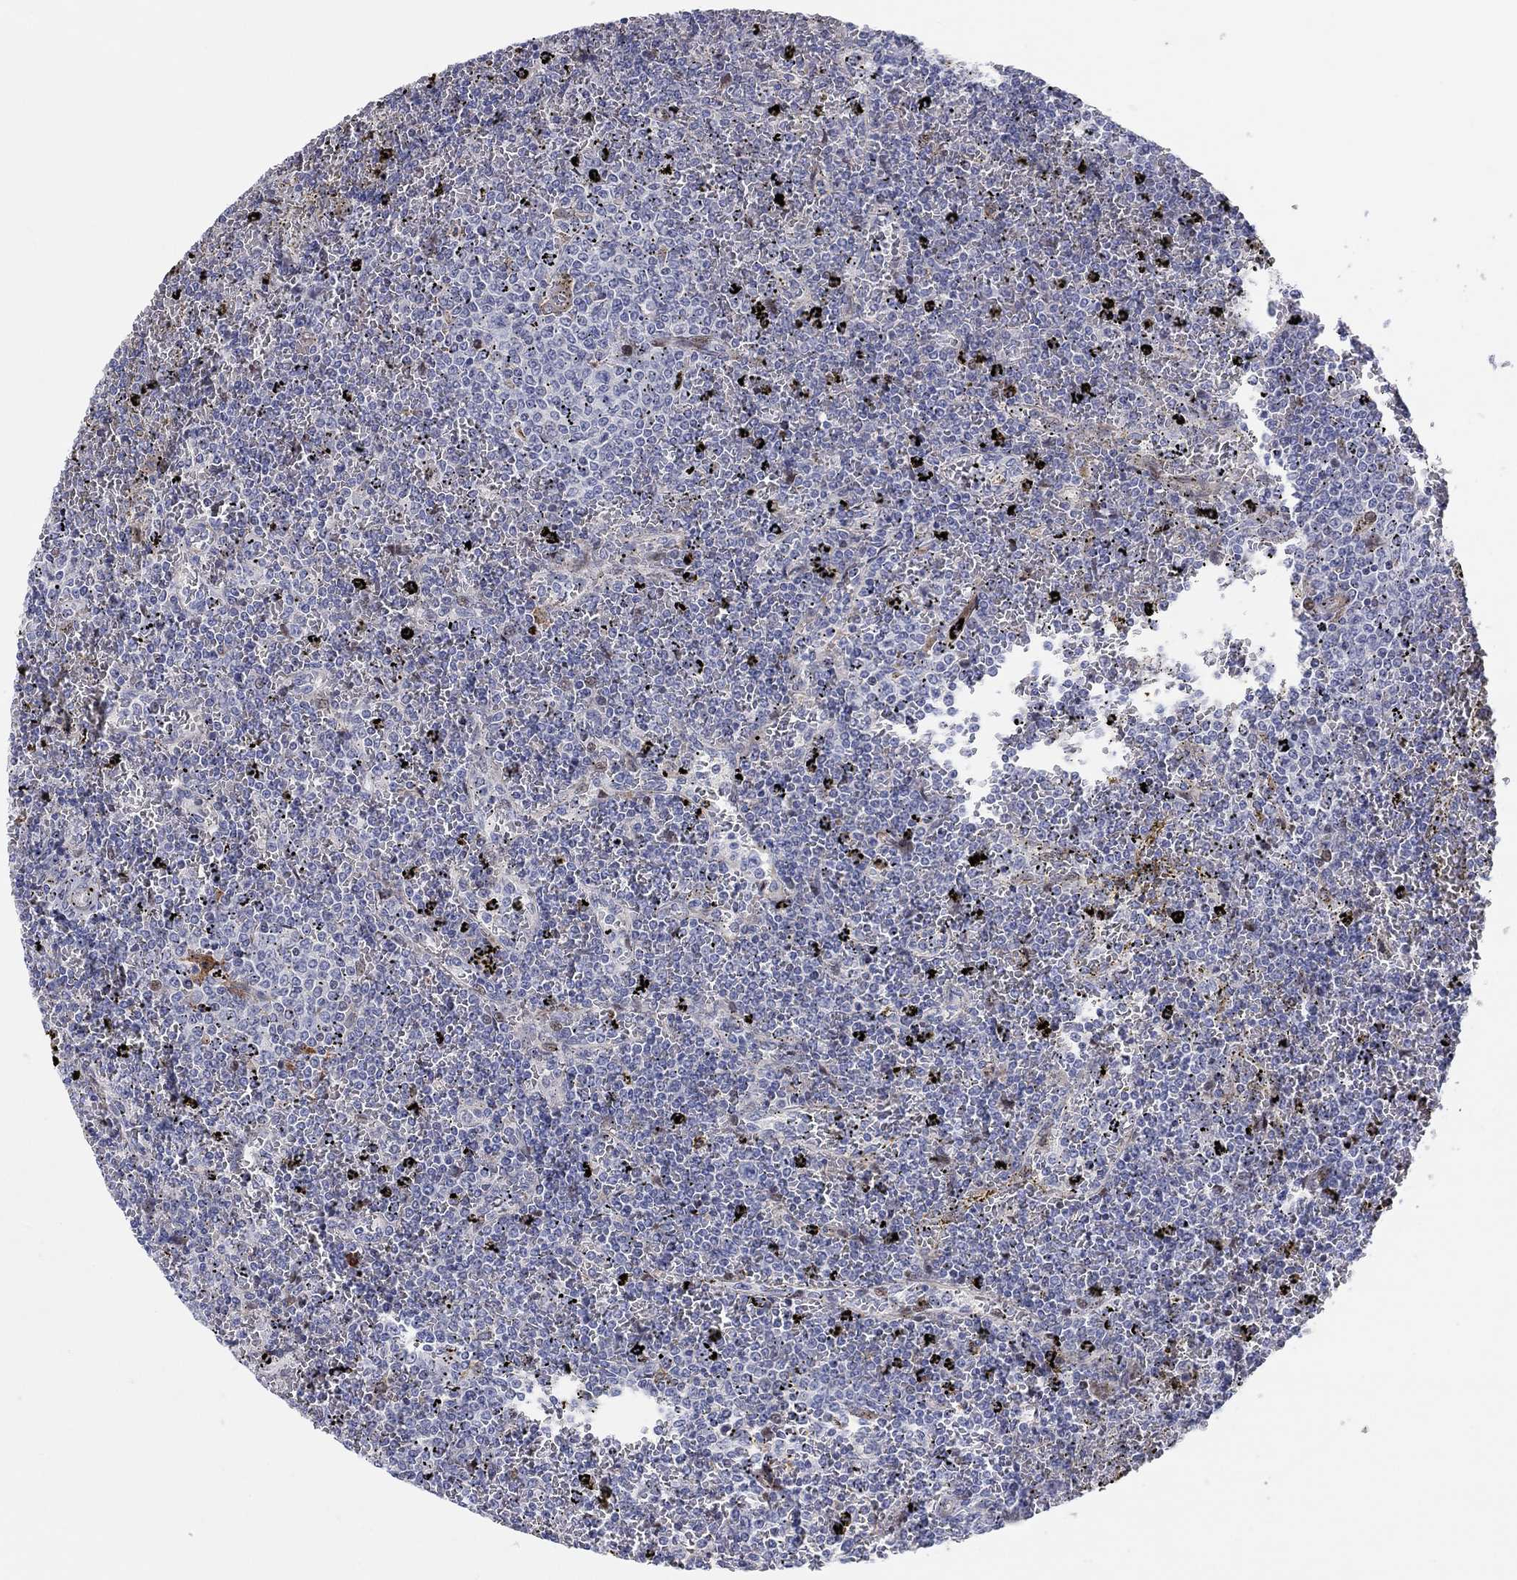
{"staining": {"intensity": "negative", "quantity": "none", "location": "none"}, "tissue": "lymphoma", "cell_type": "Tumor cells", "image_type": "cancer", "snomed": [{"axis": "morphology", "description": "Malignant lymphoma, non-Hodgkin's type, Low grade"}, {"axis": "topography", "description": "Spleen"}], "caption": "Immunohistochemical staining of malignant lymphoma, non-Hodgkin's type (low-grade) shows no significant positivity in tumor cells. Brightfield microscopy of immunohistochemistry stained with DAB (brown) and hematoxylin (blue), captured at high magnification.", "gene": "ARHGAP36", "patient": {"sex": "female", "age": 77}}